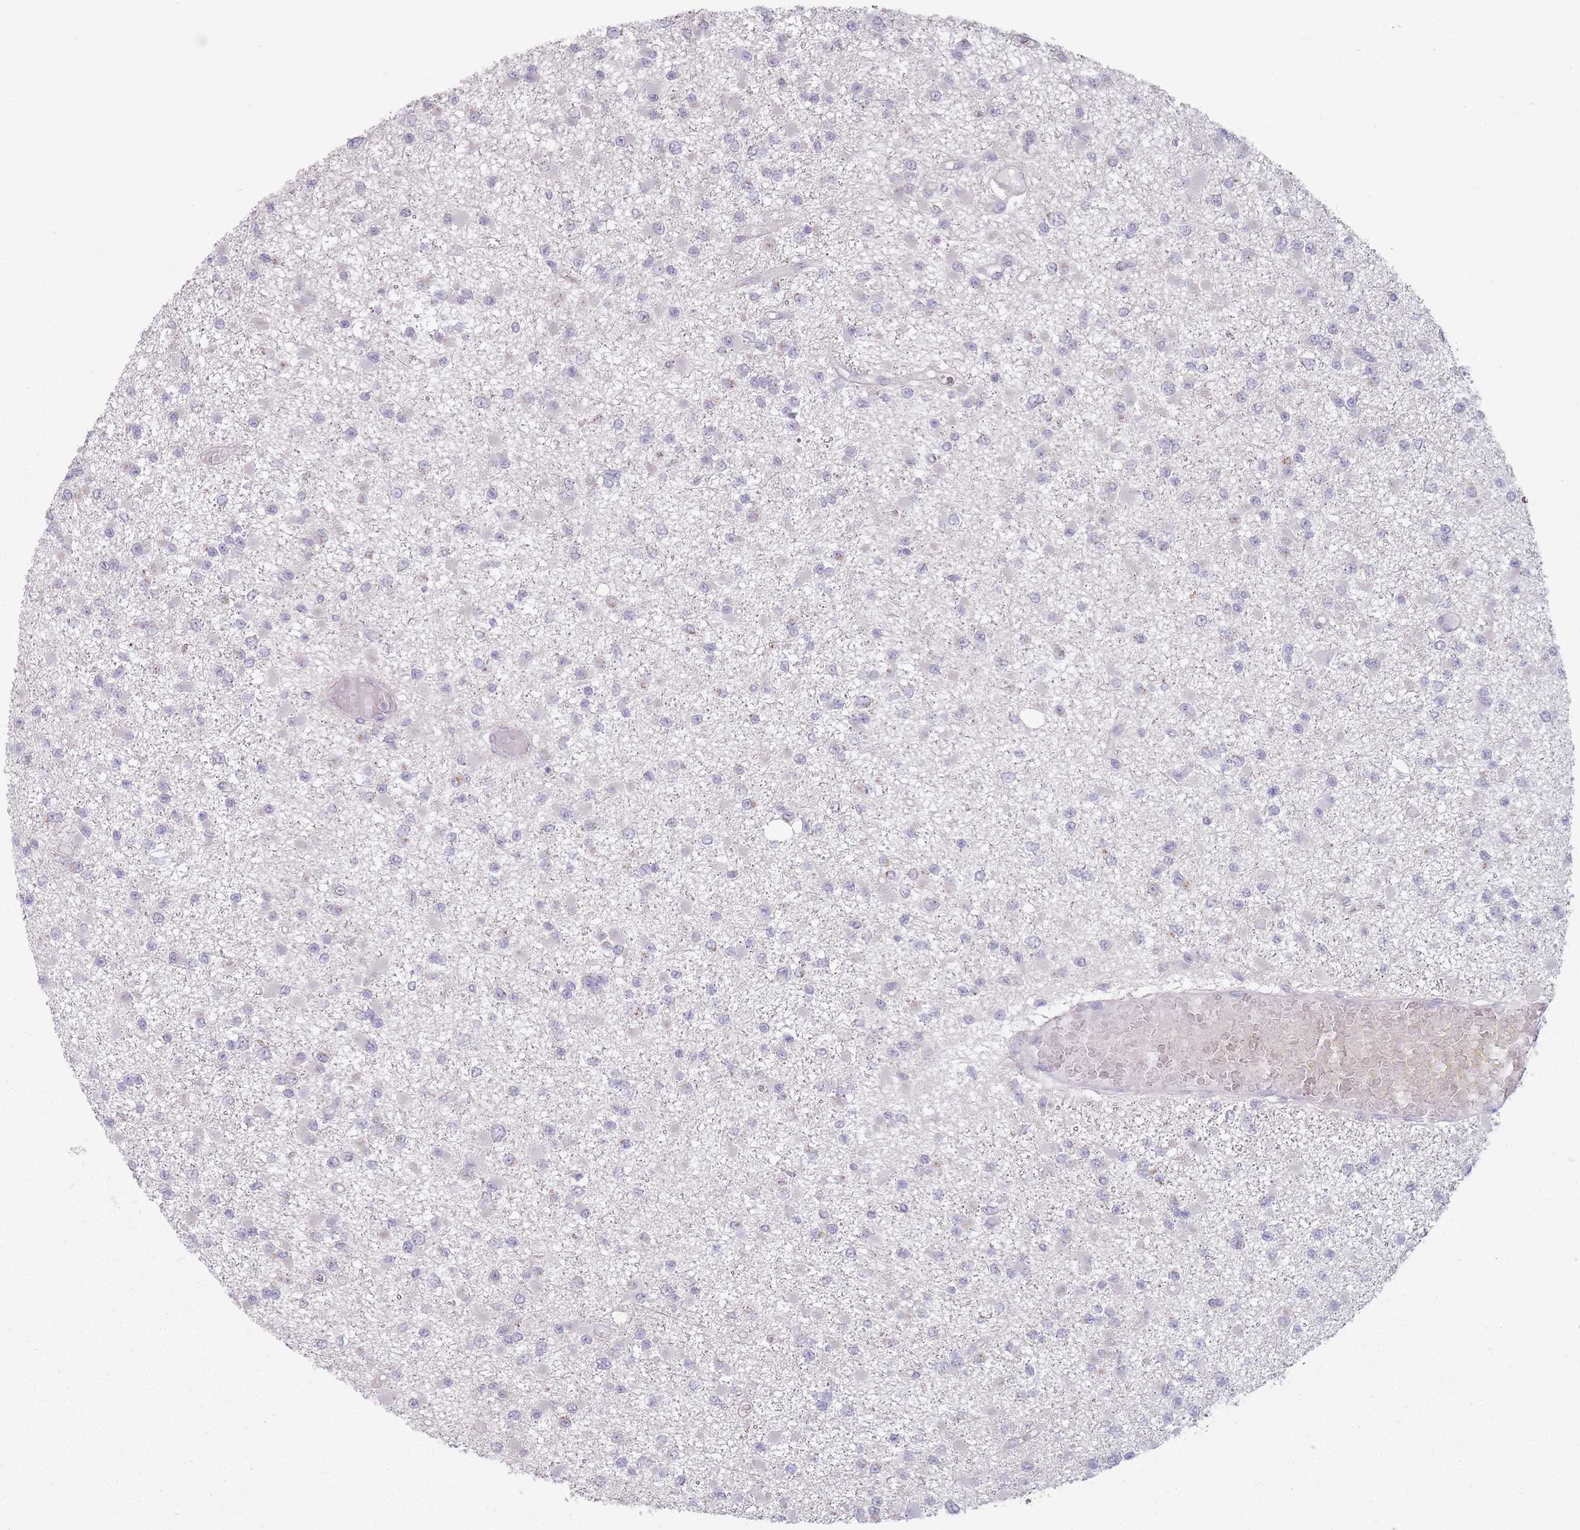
{"staining": {"intensity": "negative", "quantity": "none", "location": "none"}, "tissue": "glioma", "cell_type": "Tumor cells", "image_type": "cancer", "snomed": [{"axis": "morphology", "description": "Glioma, malignant, Low grade"}, {"axis": "topography", "description": "Brain"}], "caption": "DAB (3,3'-diaminobenzidine) immunohistochemical staining of glioma displays no significant staining in tumor cells. (Brightfield microscopy of DAB (3,3'-diaminobenzidine) IHC at high magnification).", "gene": "AKAIN1", "patient": {"sex": "female", "age": 22}}